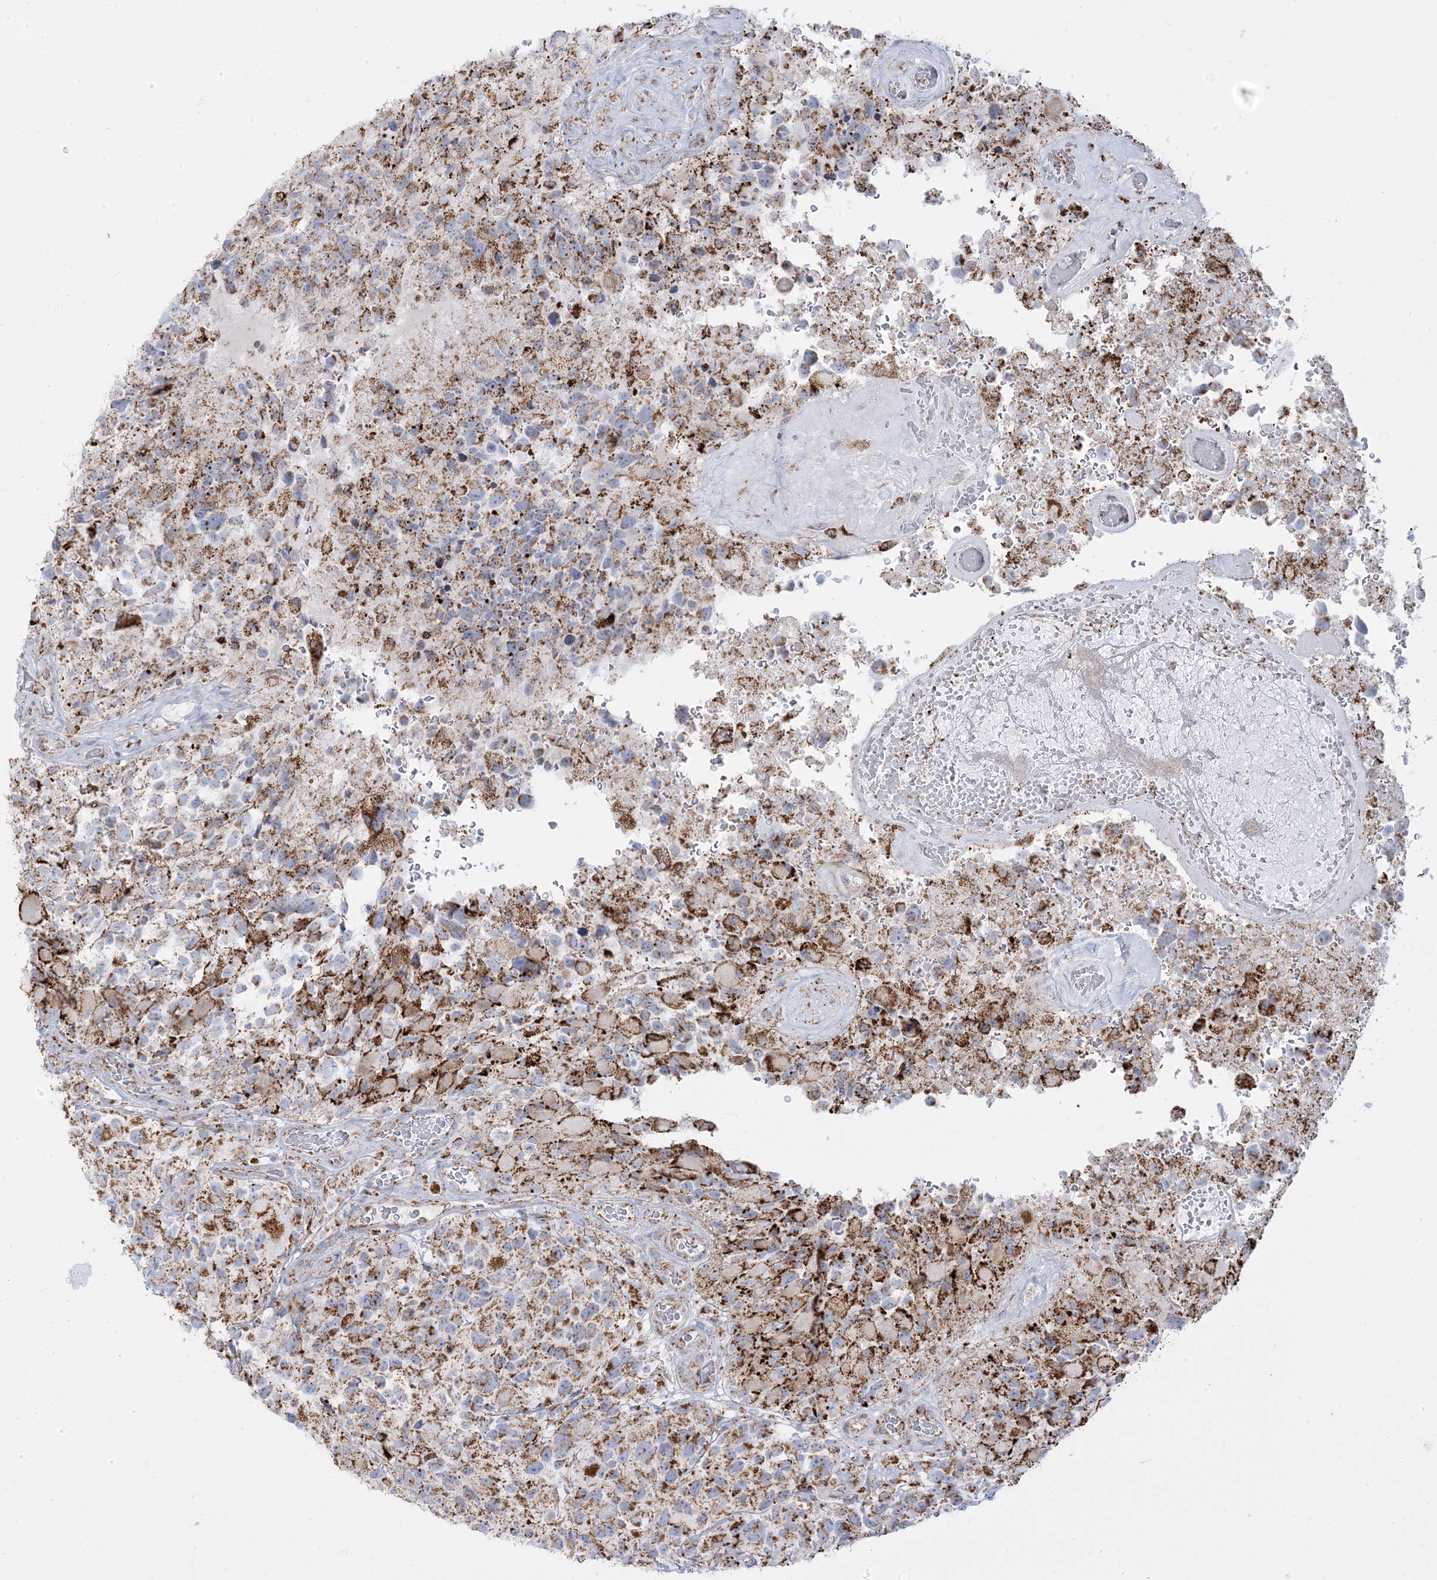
{"staining": {"intensity": "moderate", "quantity": ">75%", "location": "cytoplasmic/membranous"}, "tissue": "glioma", "cell_type": "Tumor cells", "image_type": "cancer", "snomed": [{"axis": "morphology", "description": "Glioma, malignant, High grade"}, {"axis": "topography", "description": "Brain"}], "caption": "This is an image of IHC staining of malignant high-grade glioma, which shows moderate staining in the cytoplasmic/membranous of tumor cells.", "gene": "PCCB", "patient": {"sex": "male", "age": 69}}